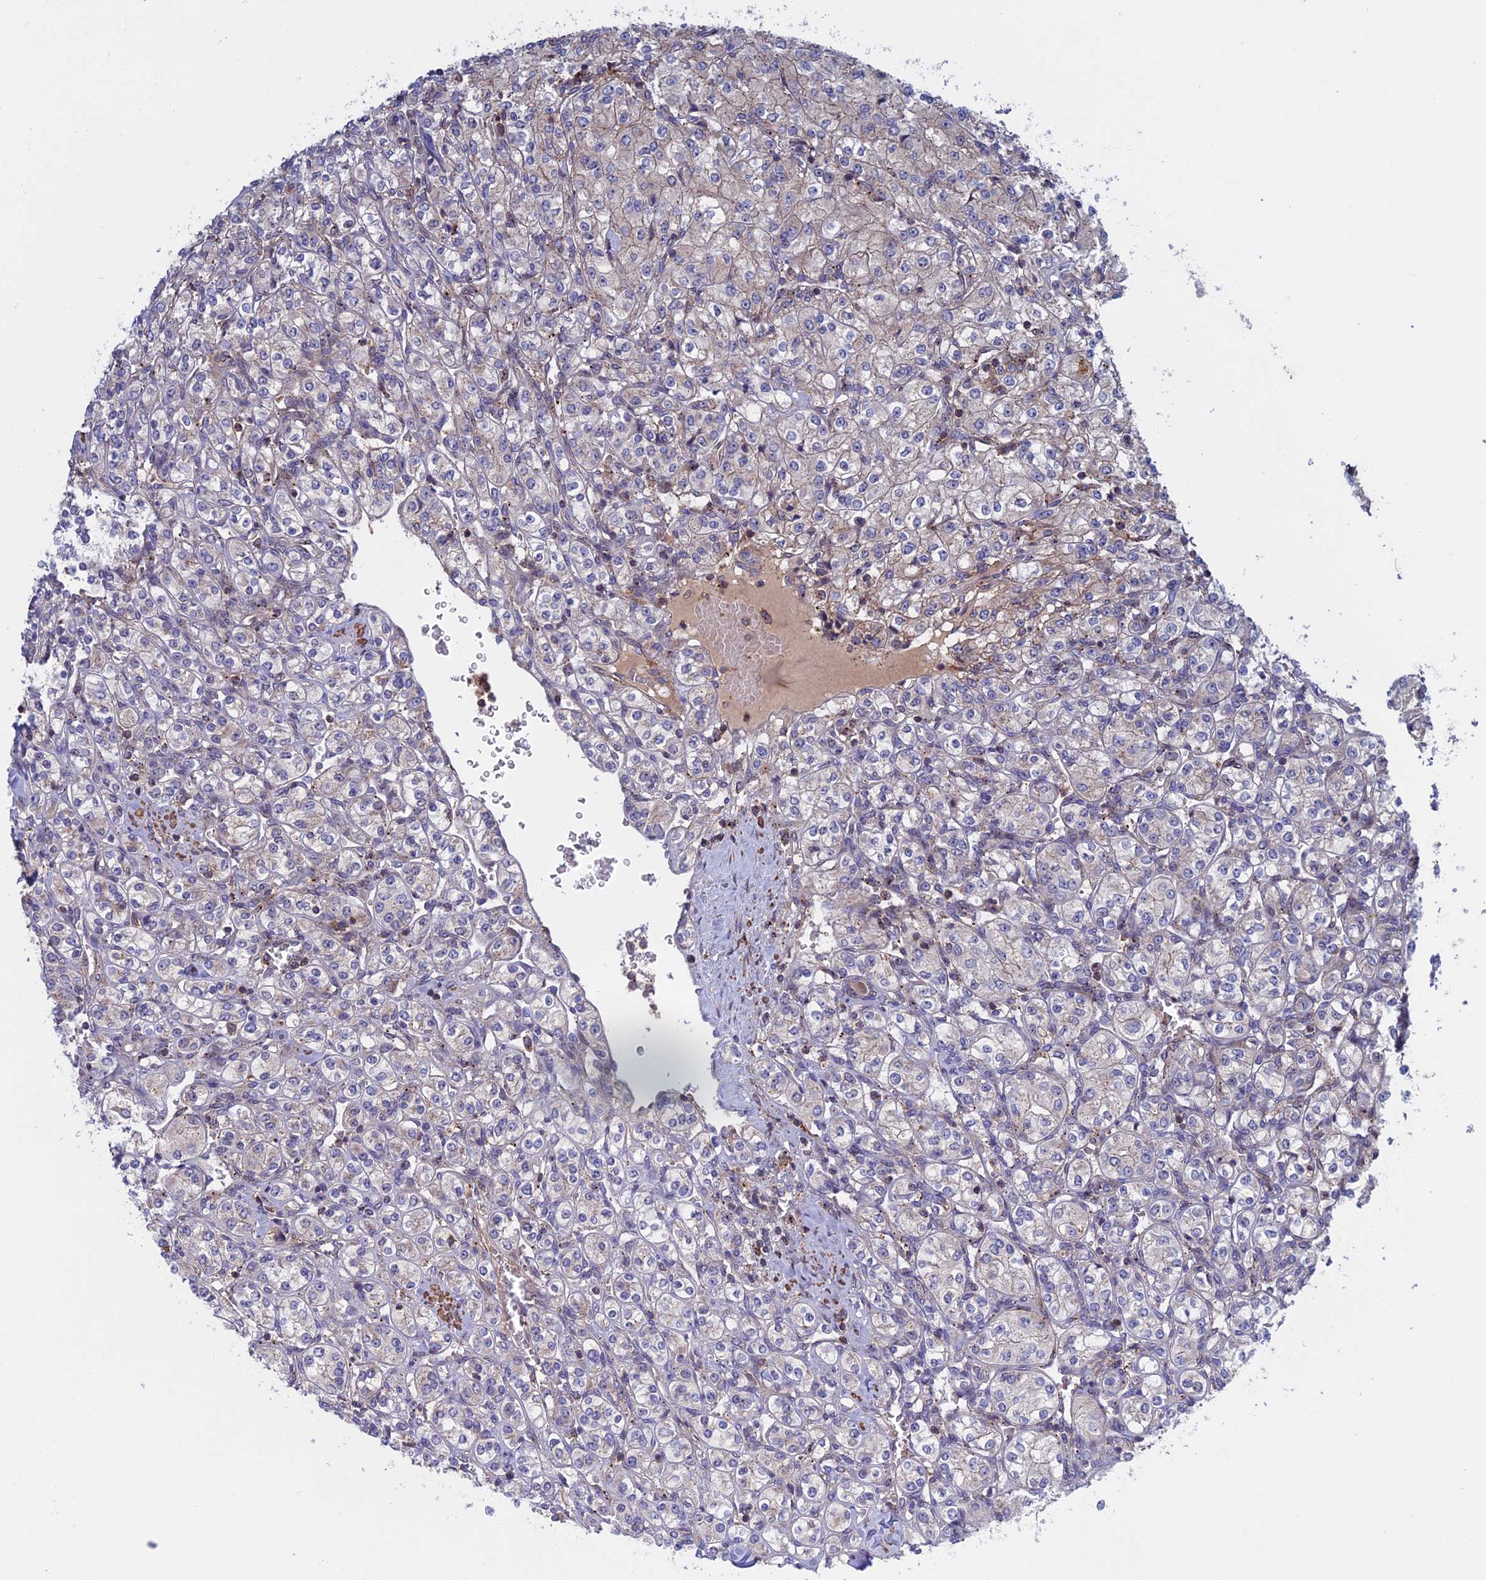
{"staining": {"intensity": "negative", "quantity": "none", "location": "none"}, "tissue": "renal cancer", "cell_type": "Tumor cells", "image_type": "cancer", "snomed": [{"axis": "morphology", "description": "Adenocarcinoma, NOS"}, {"axis": "topography", "description": "Kidney"}], "caption": "High magnification brightfield microscopy of renal cancer (adenocarcinoma) stained with DAB (brown) and counterstained with hematoxylin (blue): tumor cells show no significant positivity.", "gene": "LYPD5", "patient": {"sex": "male", "age": 77}}